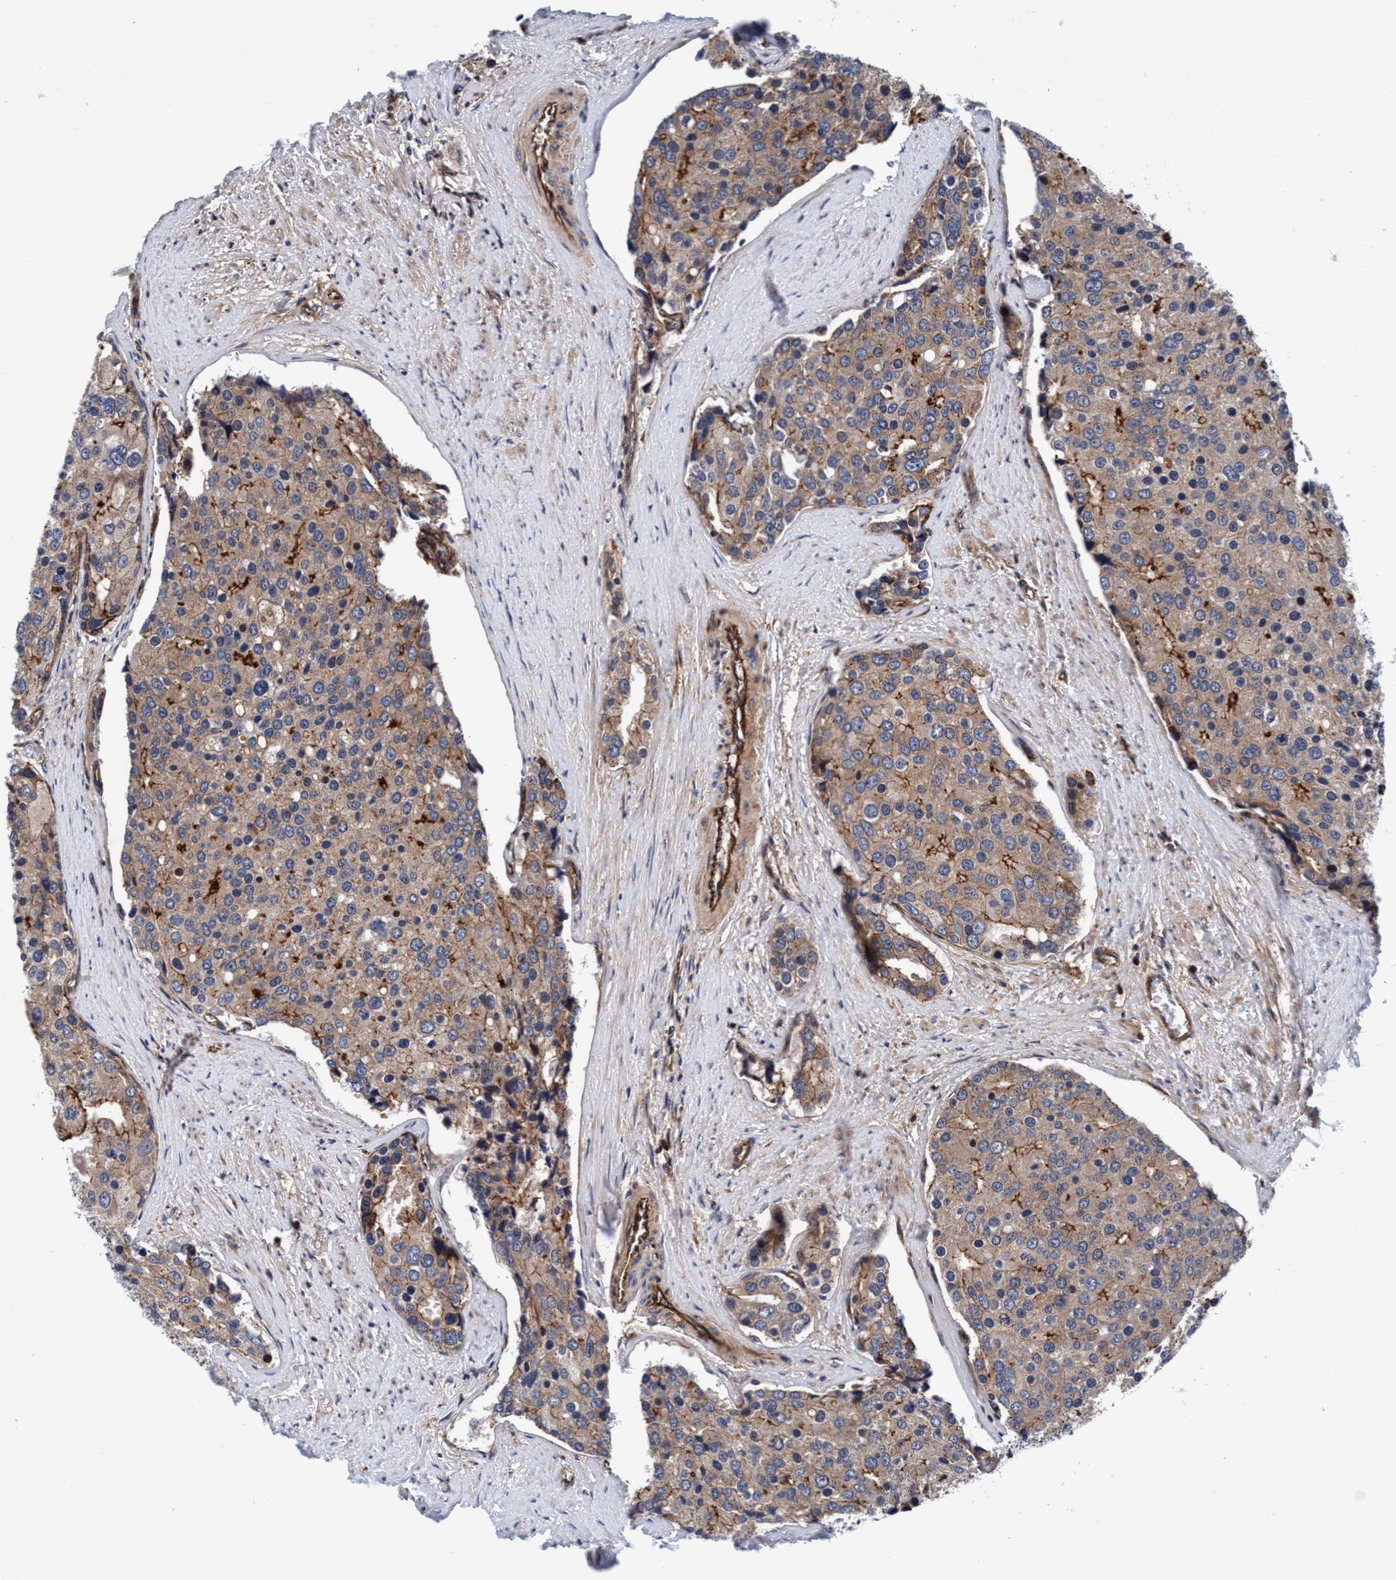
{"staining": {"intensity": "weak", "quantity": ">75%", "location": "cytoplasmic/membranous"}, "tissue": "prostate cancer", "cell_type": "Tumor cells", "image_type": "cancer", "snomed": [{"axis": "morphology", "description": "Adenocarcinoma, High grade"}, {"axis": "topography", "description": "Prostate"}], "caption": "DAB immunohistochemical staining of prostate cancer (high-grade adenocarcinoma) exhibits weak cytoplasmic/membranous protein staining in about >75% of tumor cells.", "gene": "MCM3AP", "patient": {"sex": "male", "age": 50}}